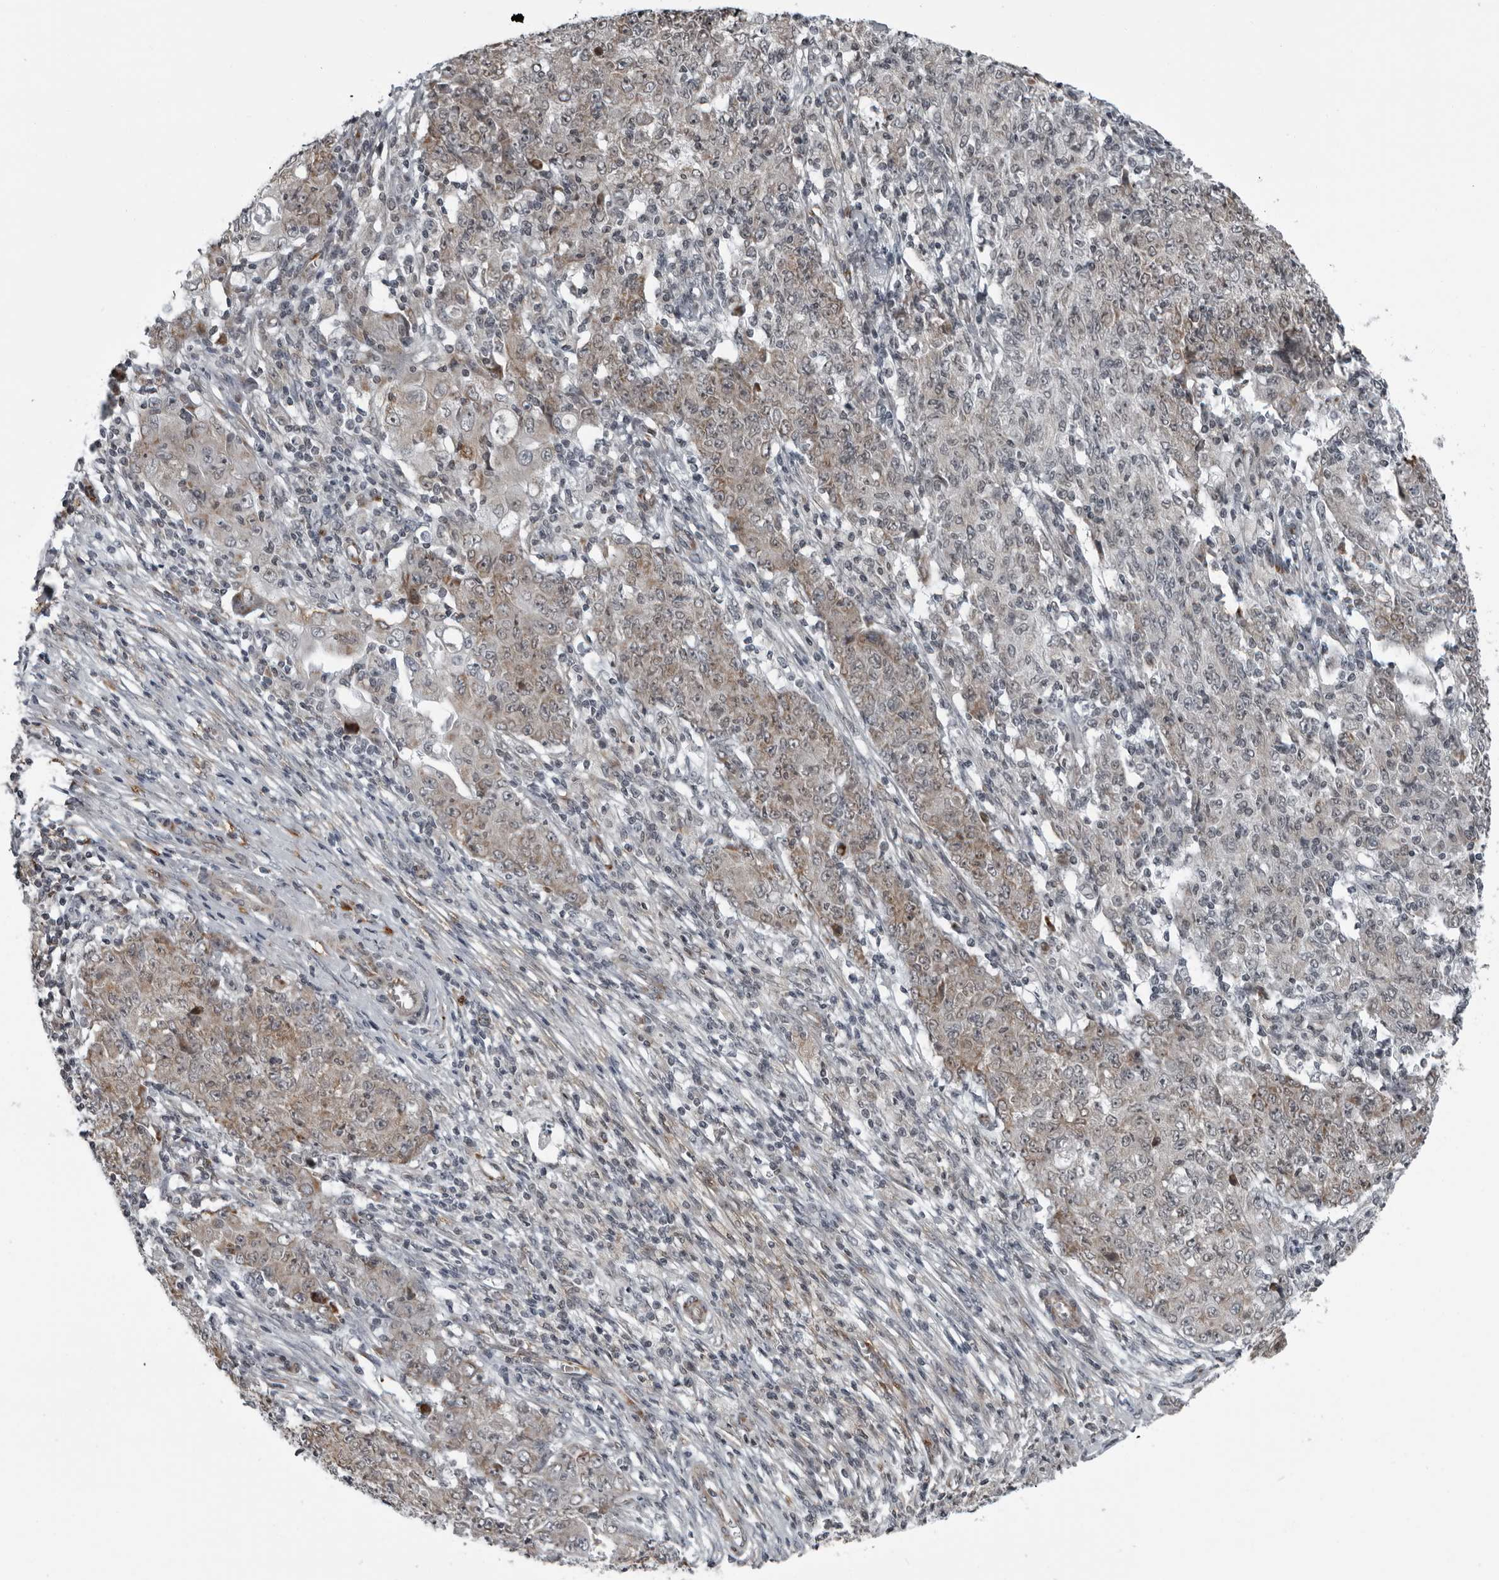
{"staining": {"intensity": "weak", "quantity": "25%-75%", "location": "cytoplasmic/membranous"}, "tissue": "ovarian cancer", "cell_type": "Tumor cells", "image_type": "cancer", "snomed": [{"axis": "morphology", "description": "Carcinoma, endometroid"}, {"axis": "topography", "description": "Ovary"}], "caption": "A micrograph of ovarian cancer stained for a protein reveals weak cytoplasmic/membranous brown staining in tumor cells.", "gene": "RTCA", "patient": {"sex": "female", "age": 42}}